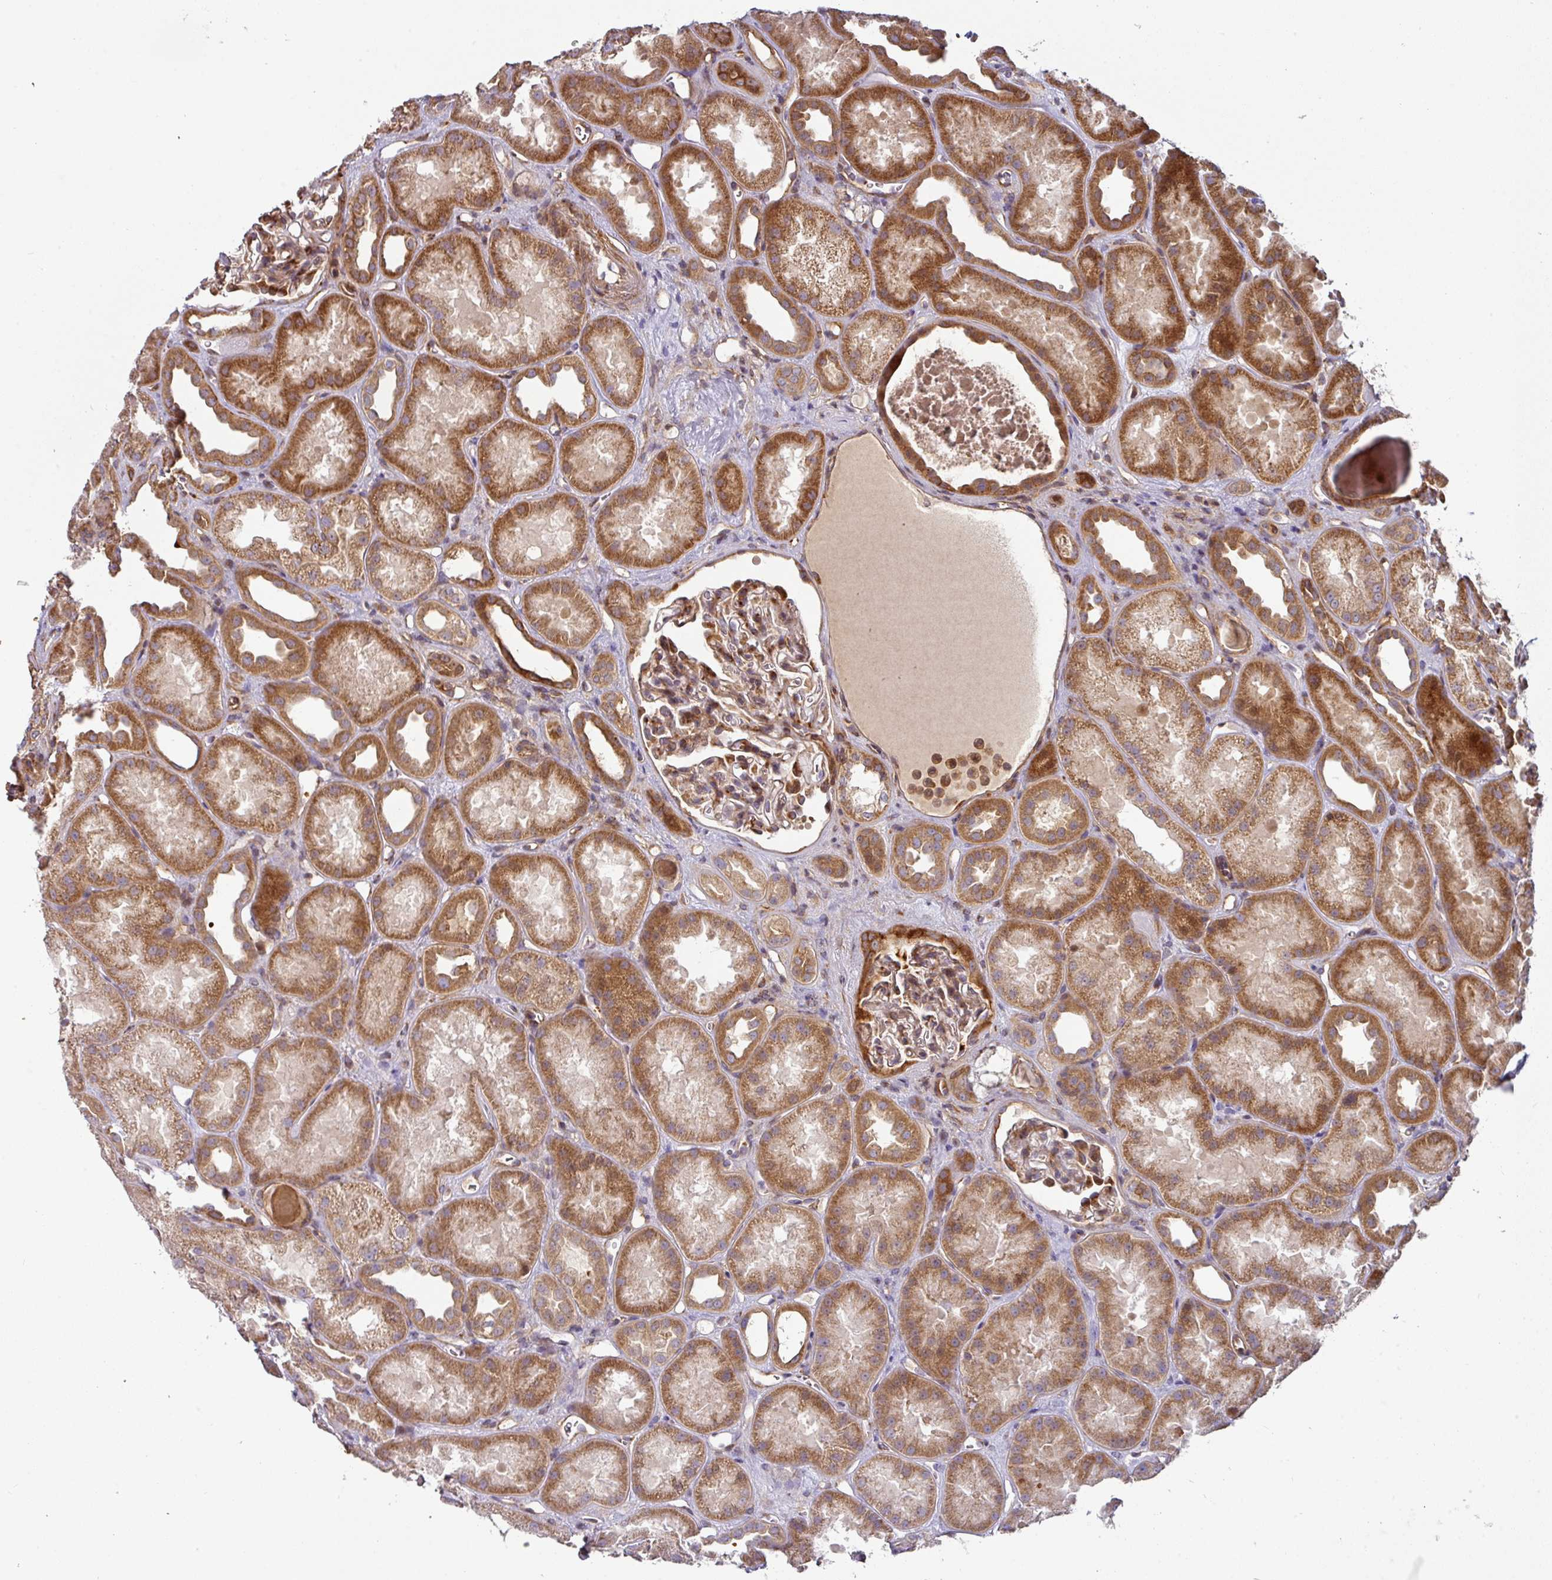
{"staining": {"intensity": "strong", "quantity": "<25%", "location": "cytoplasmic/membranous"}, "tissue": "kidney", "cell_type": "Cells in glomeruli", "image_type": "normal", "snomed": [{"axis": "morphology", "description": "Normal tissue, NOS"}, {"axis": "topography", "description": "Kidney"}], "caption": "Protein staining of benign kidney displays strong cytoplasmic/membranous expression in approximately <25% of cells in glomeruli.", "gene": "CASP2", "patient": {"sex": "male", "age": 61}}